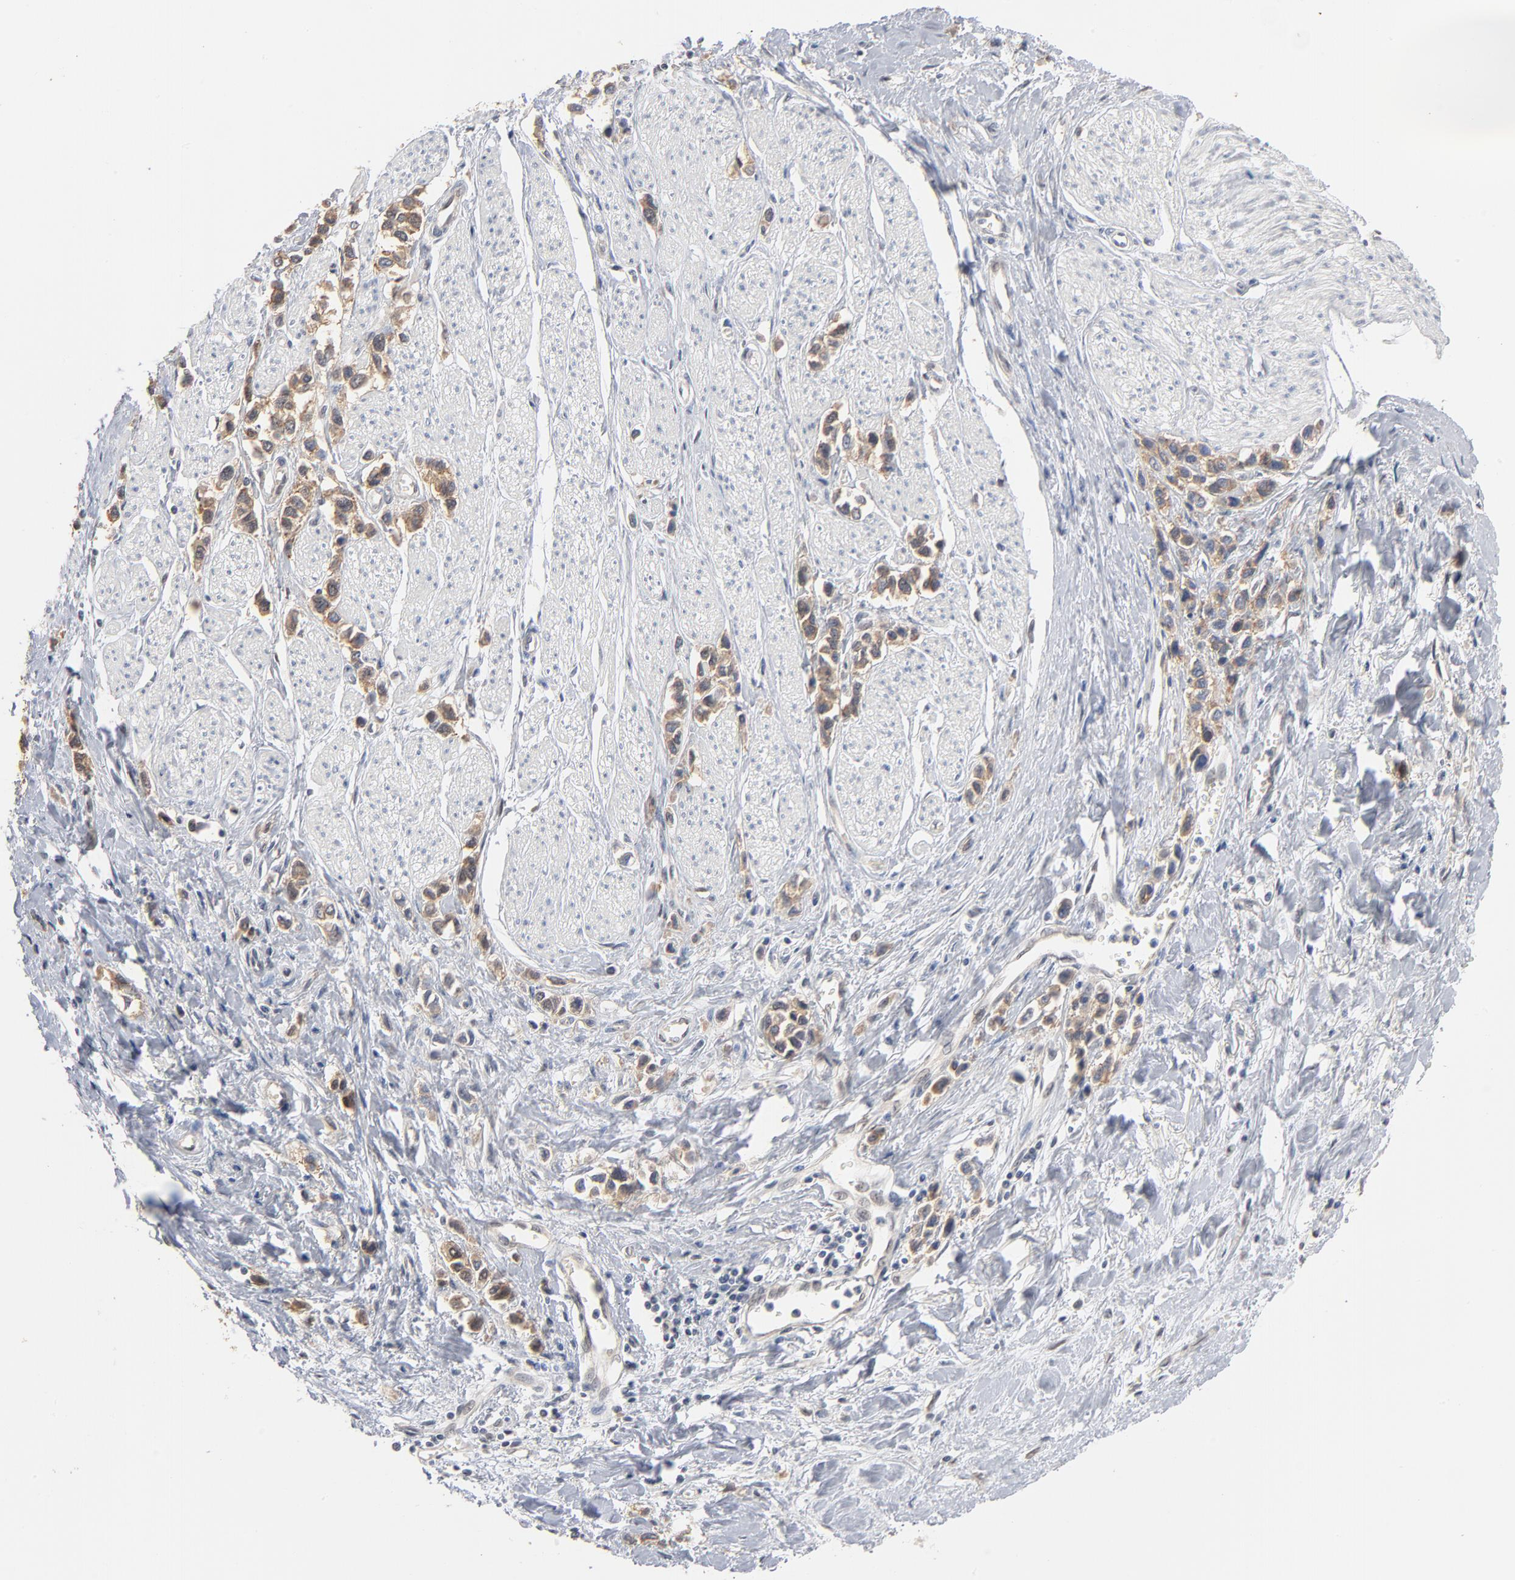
{"staining": {"intensity": "weak", "quantity": ">75%", "location": "cytoplasmic/membranous"}, "tissue": "stomach cancer", "cell_type": "Tumor cells", "image_type": "cancer", "snomed": [{"axis": "morphology", "description": "Adenocarcinoma, NOS"}, {"axis": "topography", "description": "Stomach, upper"}], "caption": "Immunohistochemical staining of human stomach cancer (adenocarcinoma) displays low levels of weak cytoplasmic/membranous expression in about >75% of tumor cells.", "gene": "EPCAM", "patient": {"sex": "male", "age": 76}}